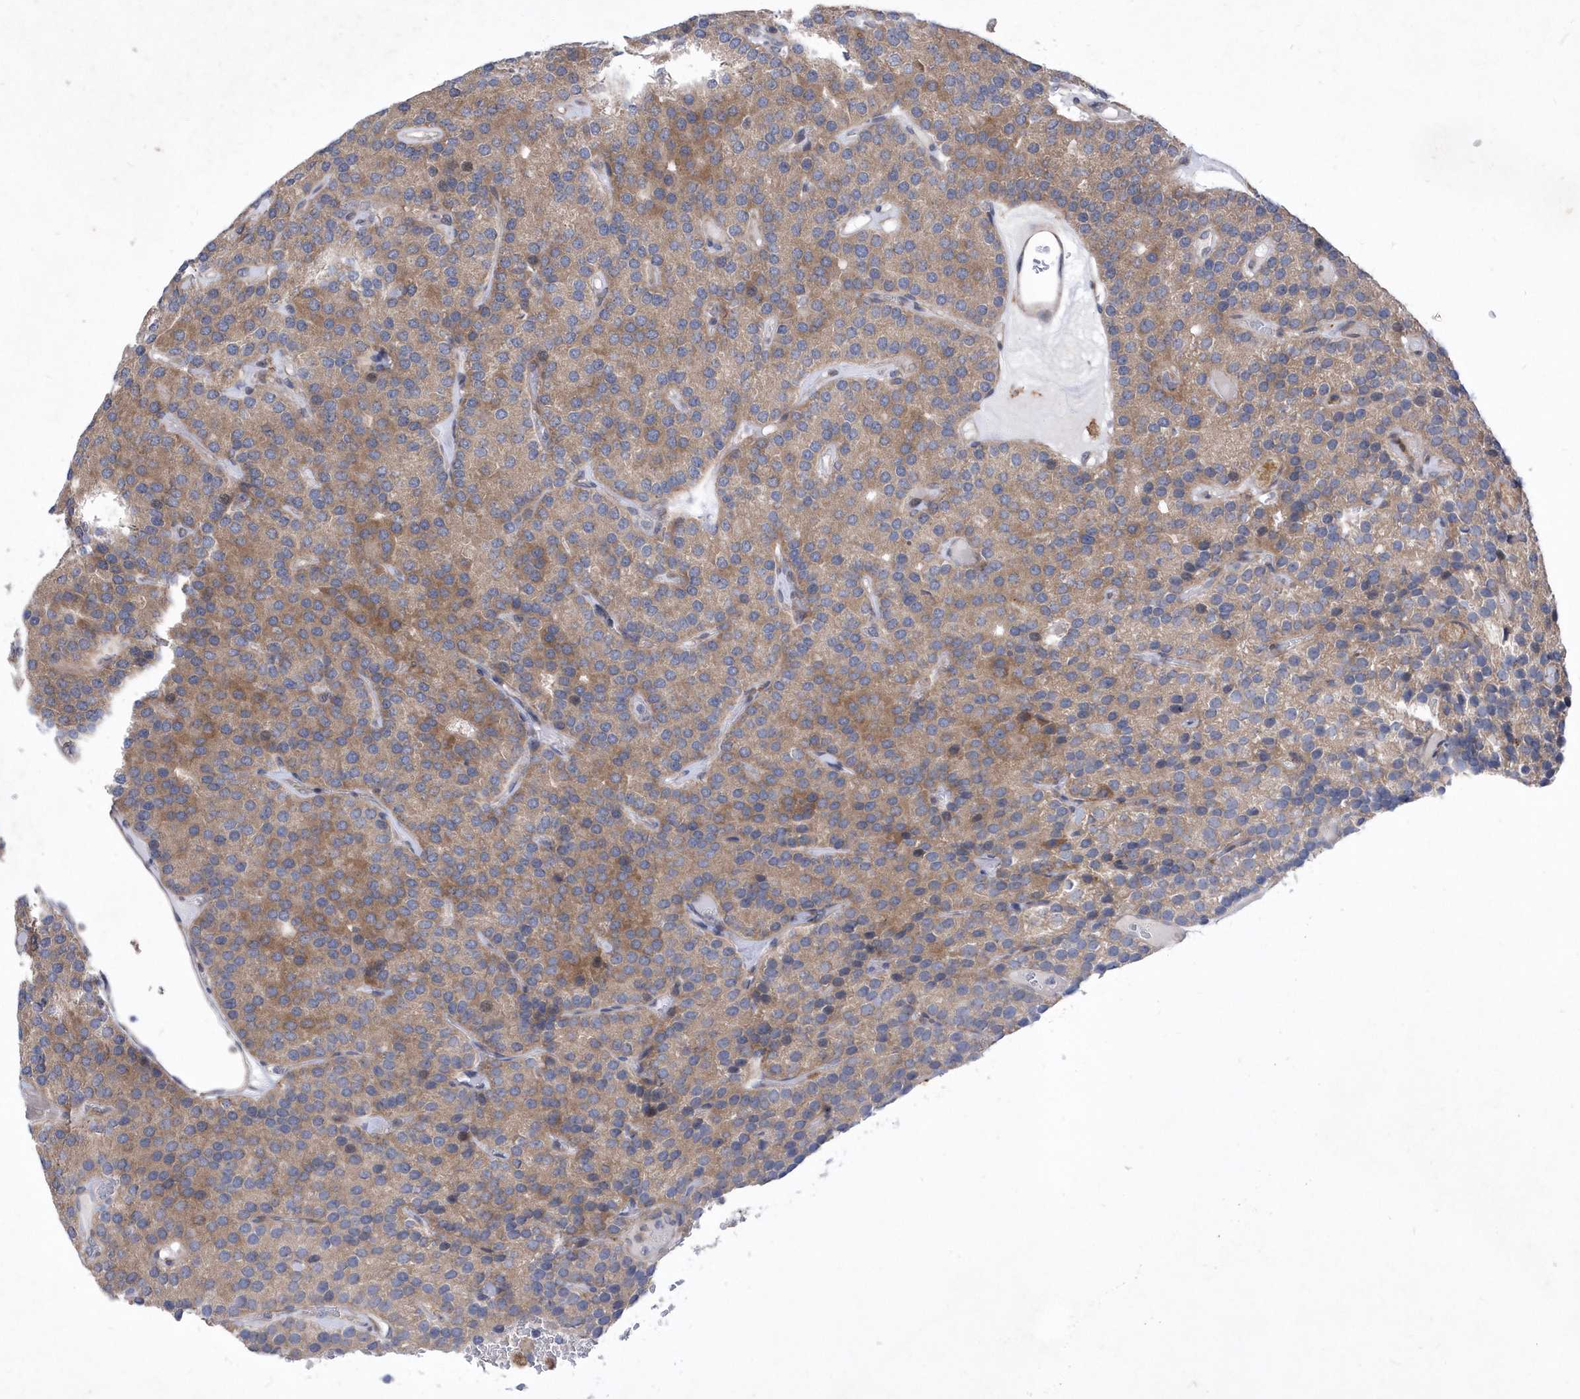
{"staining": {"intensity": "moderate", "quantity": ">75%", "location": "cytoplasmic/membranous,nuclear"}, "tissue": "parathyroid gland", "cell_type": "Glandular cells", "image_type": "normal", "snomed": [{"axis": "morphology", "description": "Normal tissue, NOS"}, {"axis": "morphology", "description": "Adenoma, NOS"}, {"axis": "topography", "description": "Parathyroid gland"}], "caption": "Glandular cells display medium levels of moderate cytoplasmic/membranous,nuclear expression in approximately >75% of cells in normal parathyroid gland.", "gene": "LONRF2", "patient": {"sex": "female", "age": 86}}